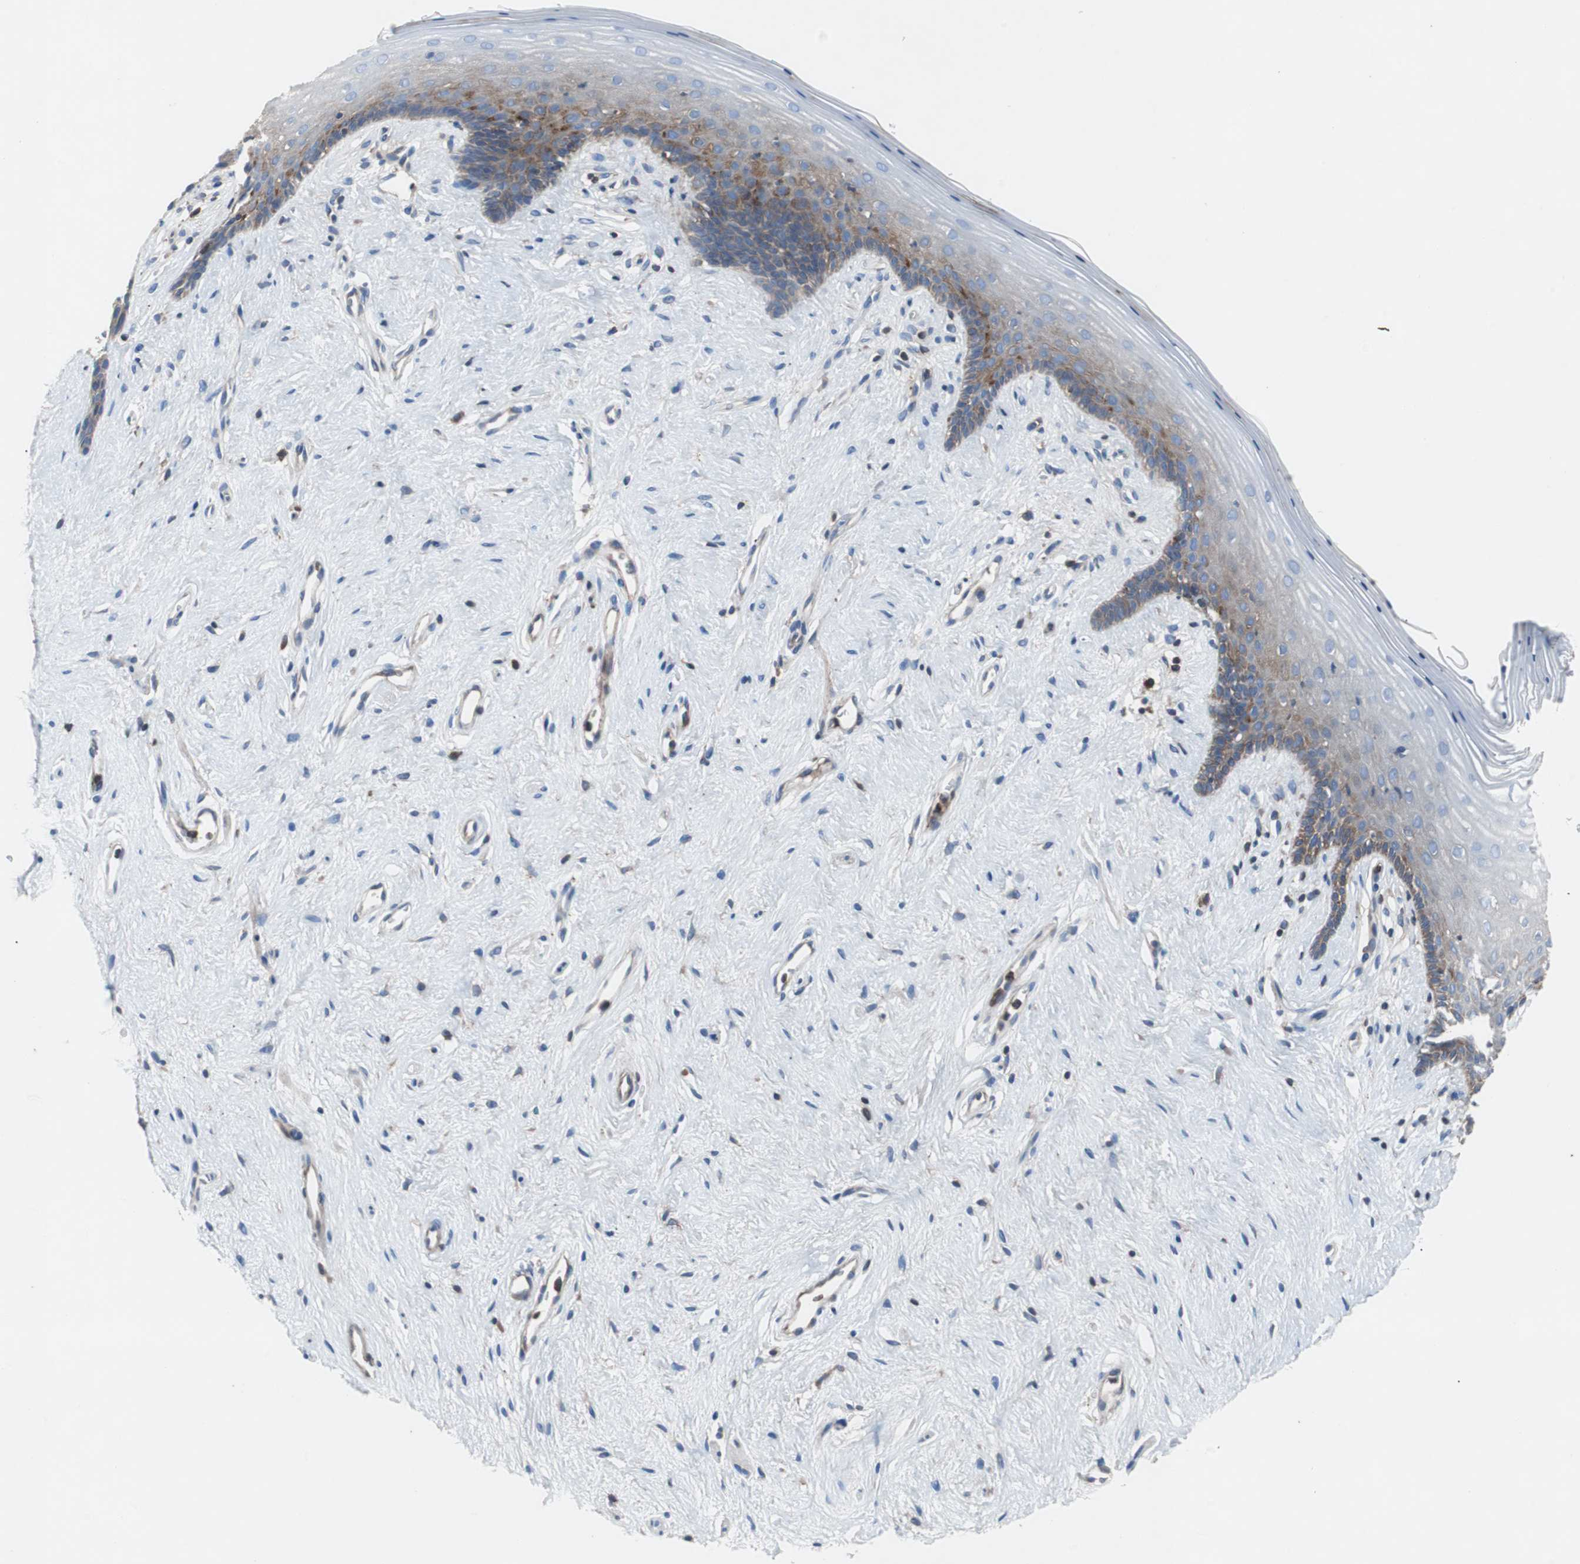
{"staining": {"intensity": "moderate", "quantity": "25%-75%", "location": "cytoplasmic/membranous"}, "tissue": "vagina", "cell_type": "Squamous epithelial cells", "image_type": "normal", "snomed": [{"axis": "morphology", "description": "Normal tissue, NOS"}, {"axis": "topography", "description": "Vagina"}], "caption": "A high-resolution image shows immunohistochemistry (IHC) staining of benign vagina, which shows moderate cytoplasmic/membranous positivity in approximately 25%-75% of squamous epithelial cells.", "gene": "GYS1", "patient": {"sex": "female", "age": 44}}